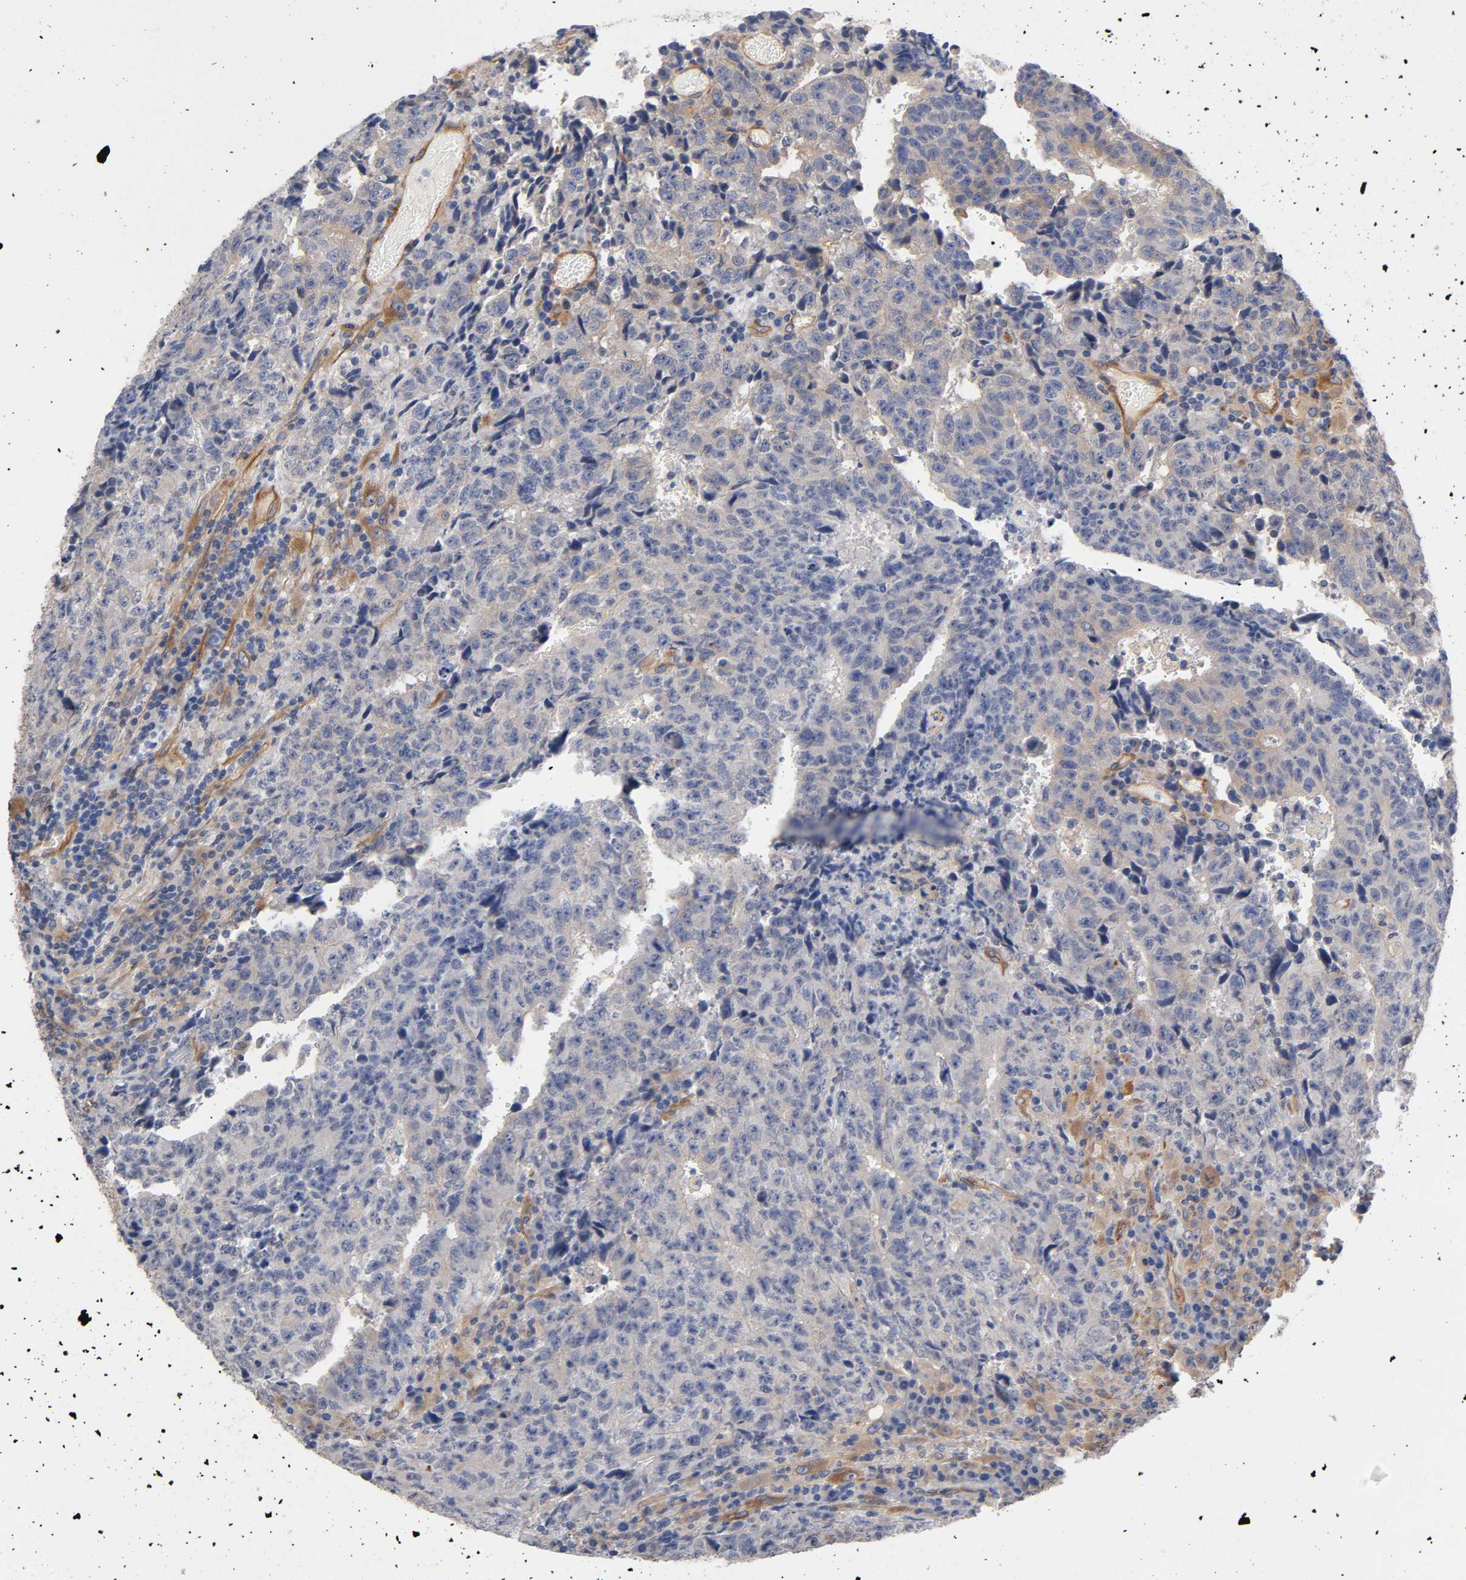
{"staining": {"intensity": "negative", "quantity": "none", "location": "none"}, "tissue": "testis cancer", "cell_type": "Tumor cells", "image_type": "cancer", "snomed": [{"axis": "morphology", "description": "Necrosis, NOS"}, {"axis": "morphology", "description": "Carcinoma, Embryonal, NOS"}, {"axis": "topography", "description": "Testis"}], "caption": "This is an IHC image of human testis cancer. There is no expression in tumor cells.", "gene": "RAB13", "patient": {"sex": "male", "age": 19}}